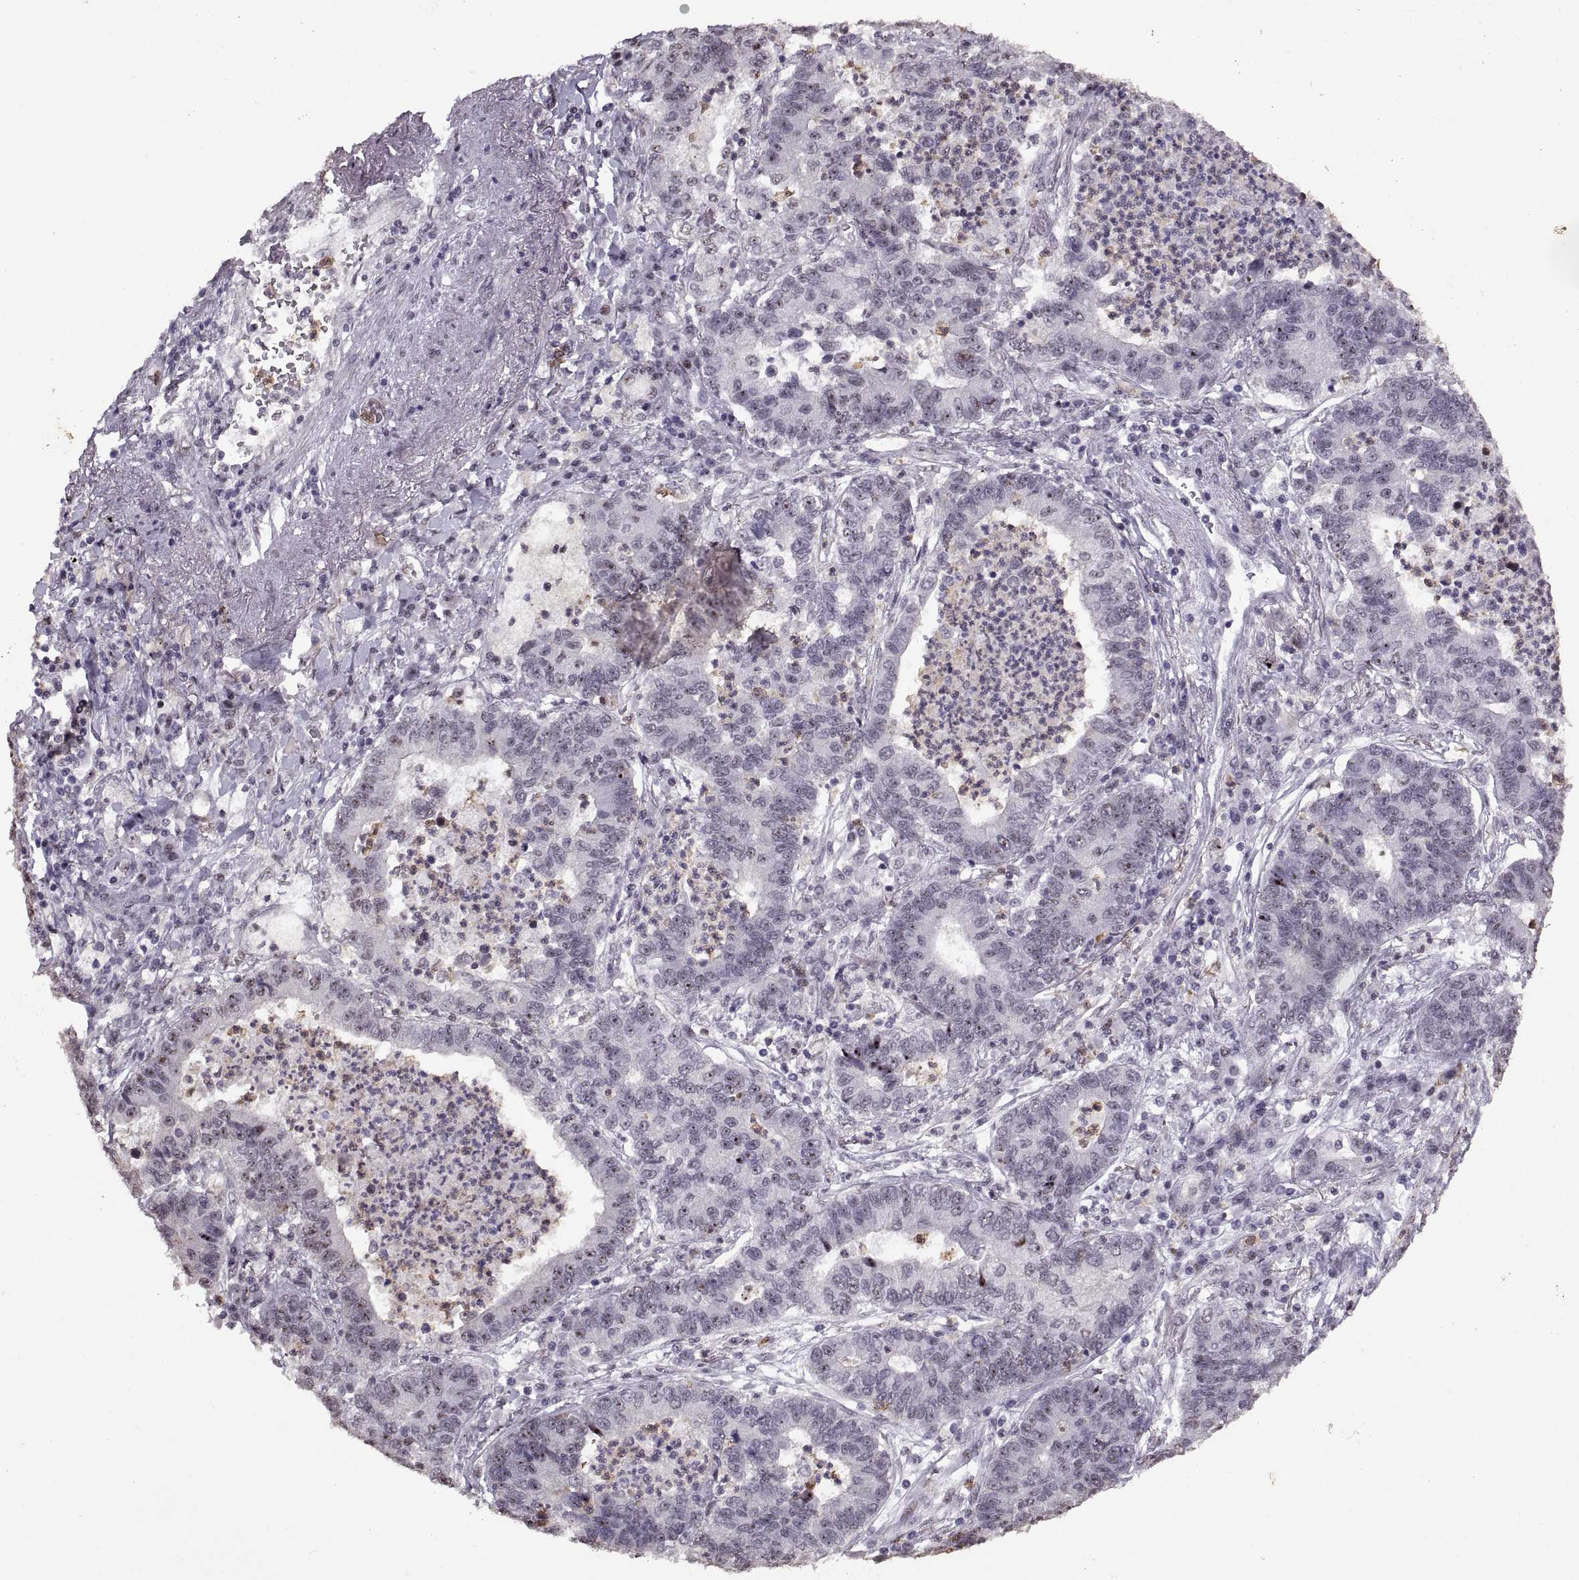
{"staining": {"intensity": "negative", "quantity": "none", "location": "none"}, "tissue": "lung cancer", "cell_type": "Tumor cells", "image_type": "cancer", "snomed": [{"axis": "morphology", "description": "Adenocarcinoma, NOS"}, {"axis": "topography", "description": "Lung"}], "caption": "This is an immunohistochemistry (IHC) photomicrograph of human lung cancer. There is no expression in tumor cells.", "gene": "PALS1", "patient": {"sex": "female", "age": 57}}